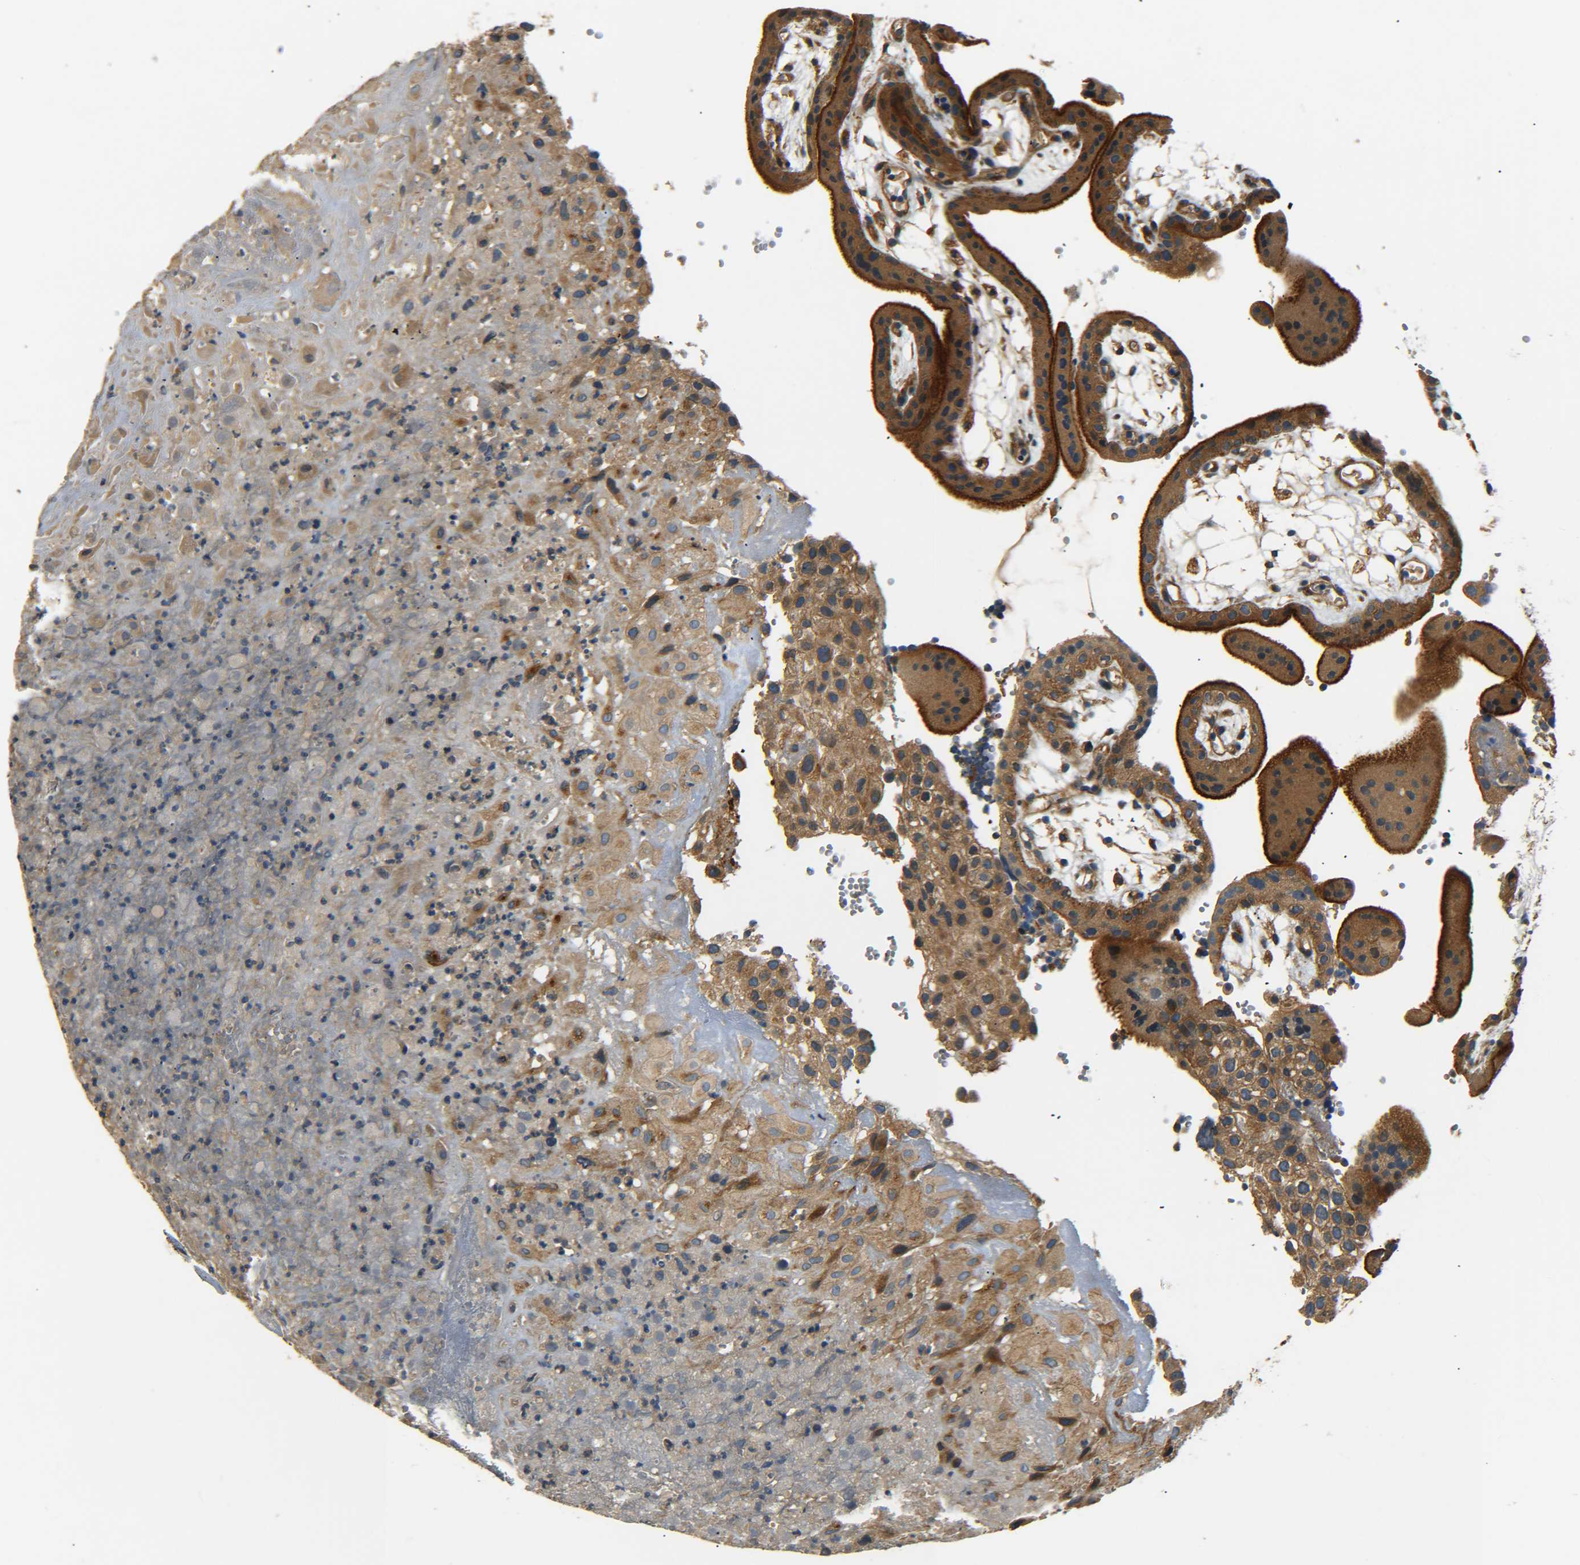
{"staining": {"intensity": "moderate", "quantity": ">75%", "location": "cytoplasmic/membranous"}, "tissue": "placenta", "cell_type": "Decidual cells", "image_type": "normal", "snomed": [{"axis": "morphology", "description": "Normal tissue, NOS"}, {"axis": "topography", "description": "Placenta"}], "caption": "A histopathology image showing moderate cytoplasmic/membranous positivity in about >75% of decidual cells in normal placenta, as visualized by brown immunohistochemical staining.", "gene": "LRCH3", "patient": {"sex": "female", "age": 18}}